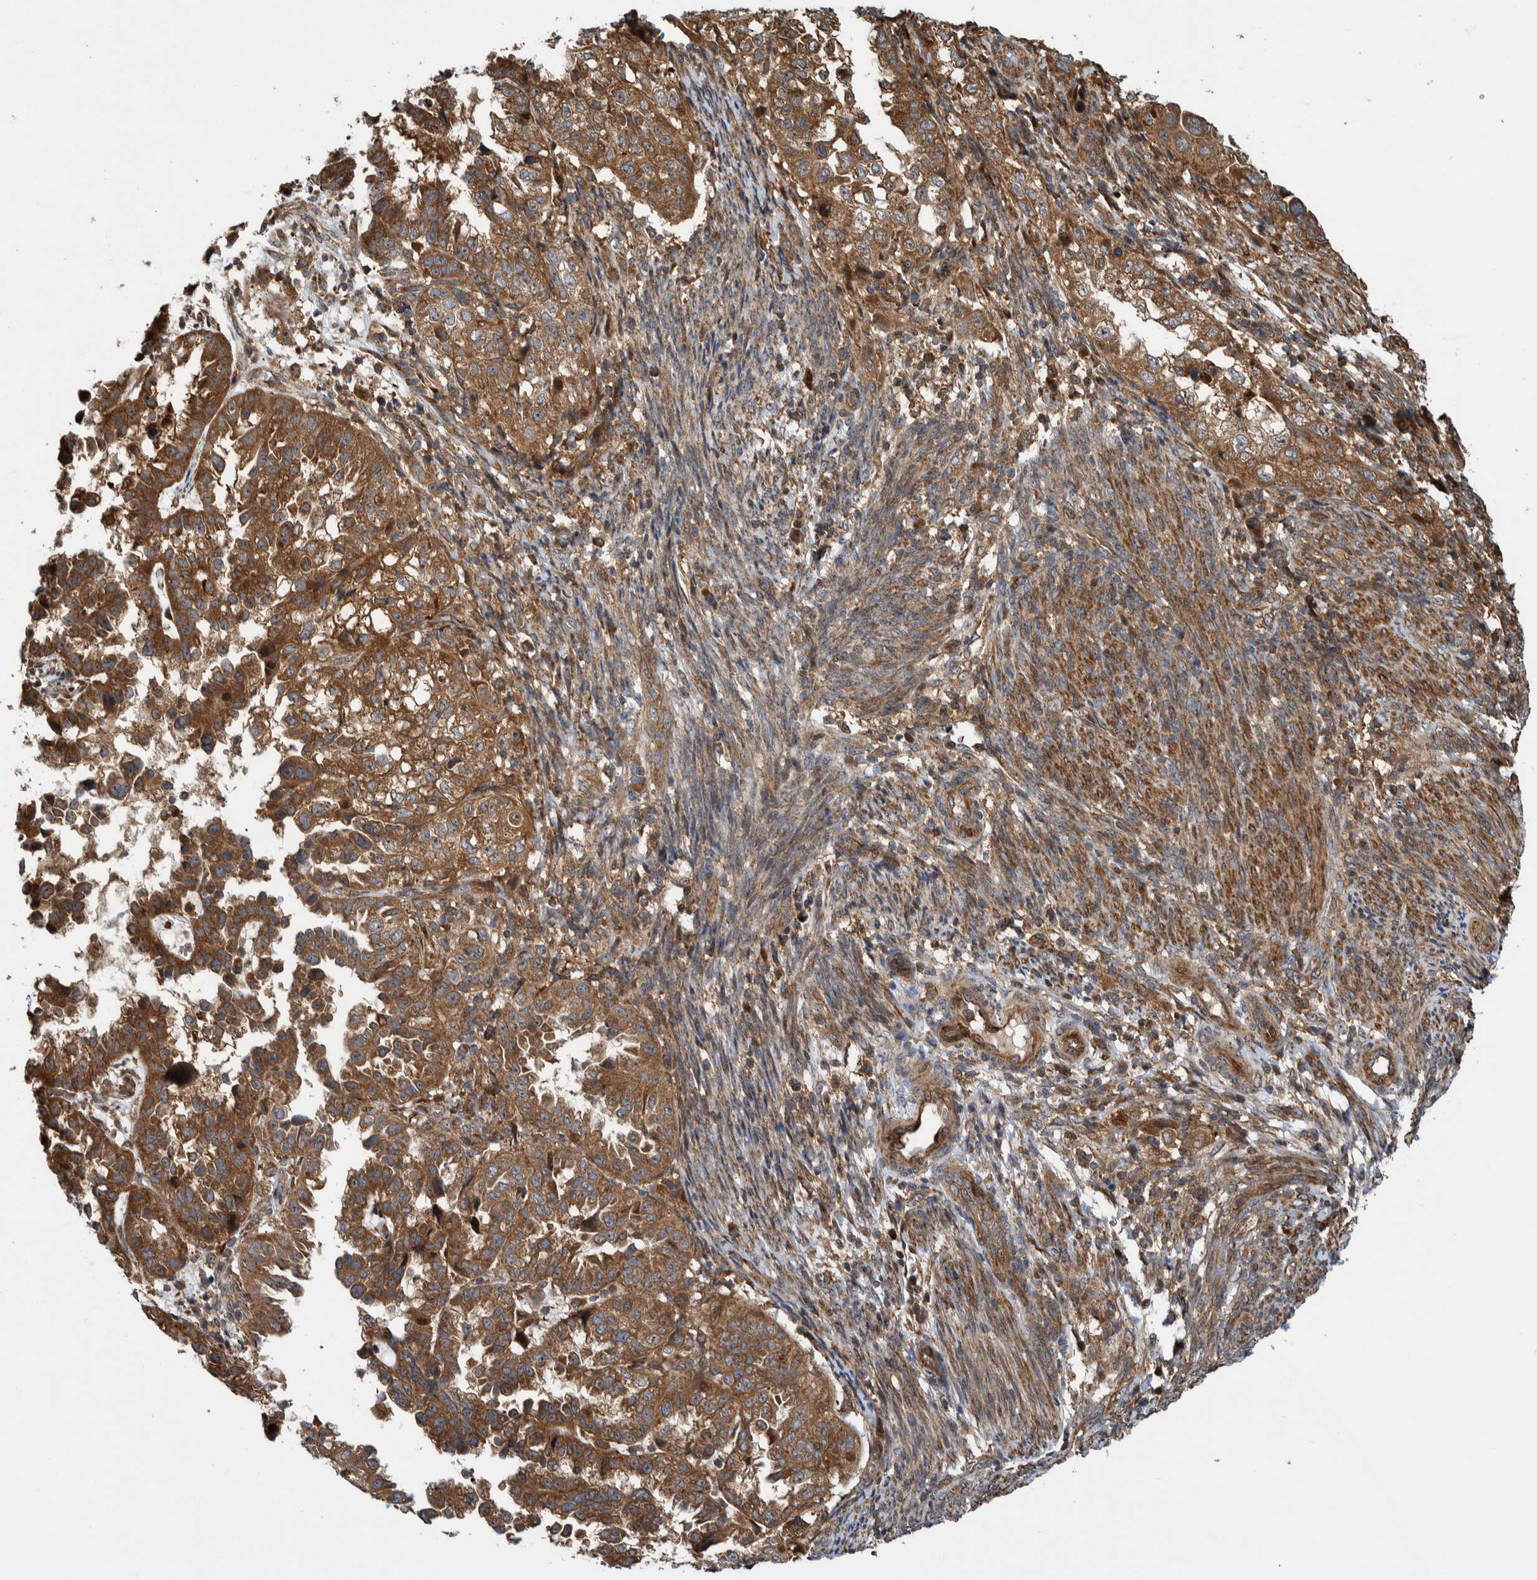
{"staining": {"intensity": "strong", "quantity": ">75%", "location": "cytoplasmic/membranous"}, "tissue": "endometrial cancer", "cell_type": "Tumor cells", "image_type": "cancer", "snomed": [{"axis": "morphology", "description": "Adenocarcinoma, NOS"}, {"axis": "topography", "description": "Endometrium"}], "caption": "Protein staining of adenocarcinoma (endometrial) tissue demonstrates strong cytoplasmic/membranous expression in about >75% of tumor cells. The protein of interest is stained brown, and the nuclei are stained in blue (DAB IHC with brightfield microscopy, high magnification).", "gene": "CCDC57", "patient": {"sex": "female", "age": 85}}